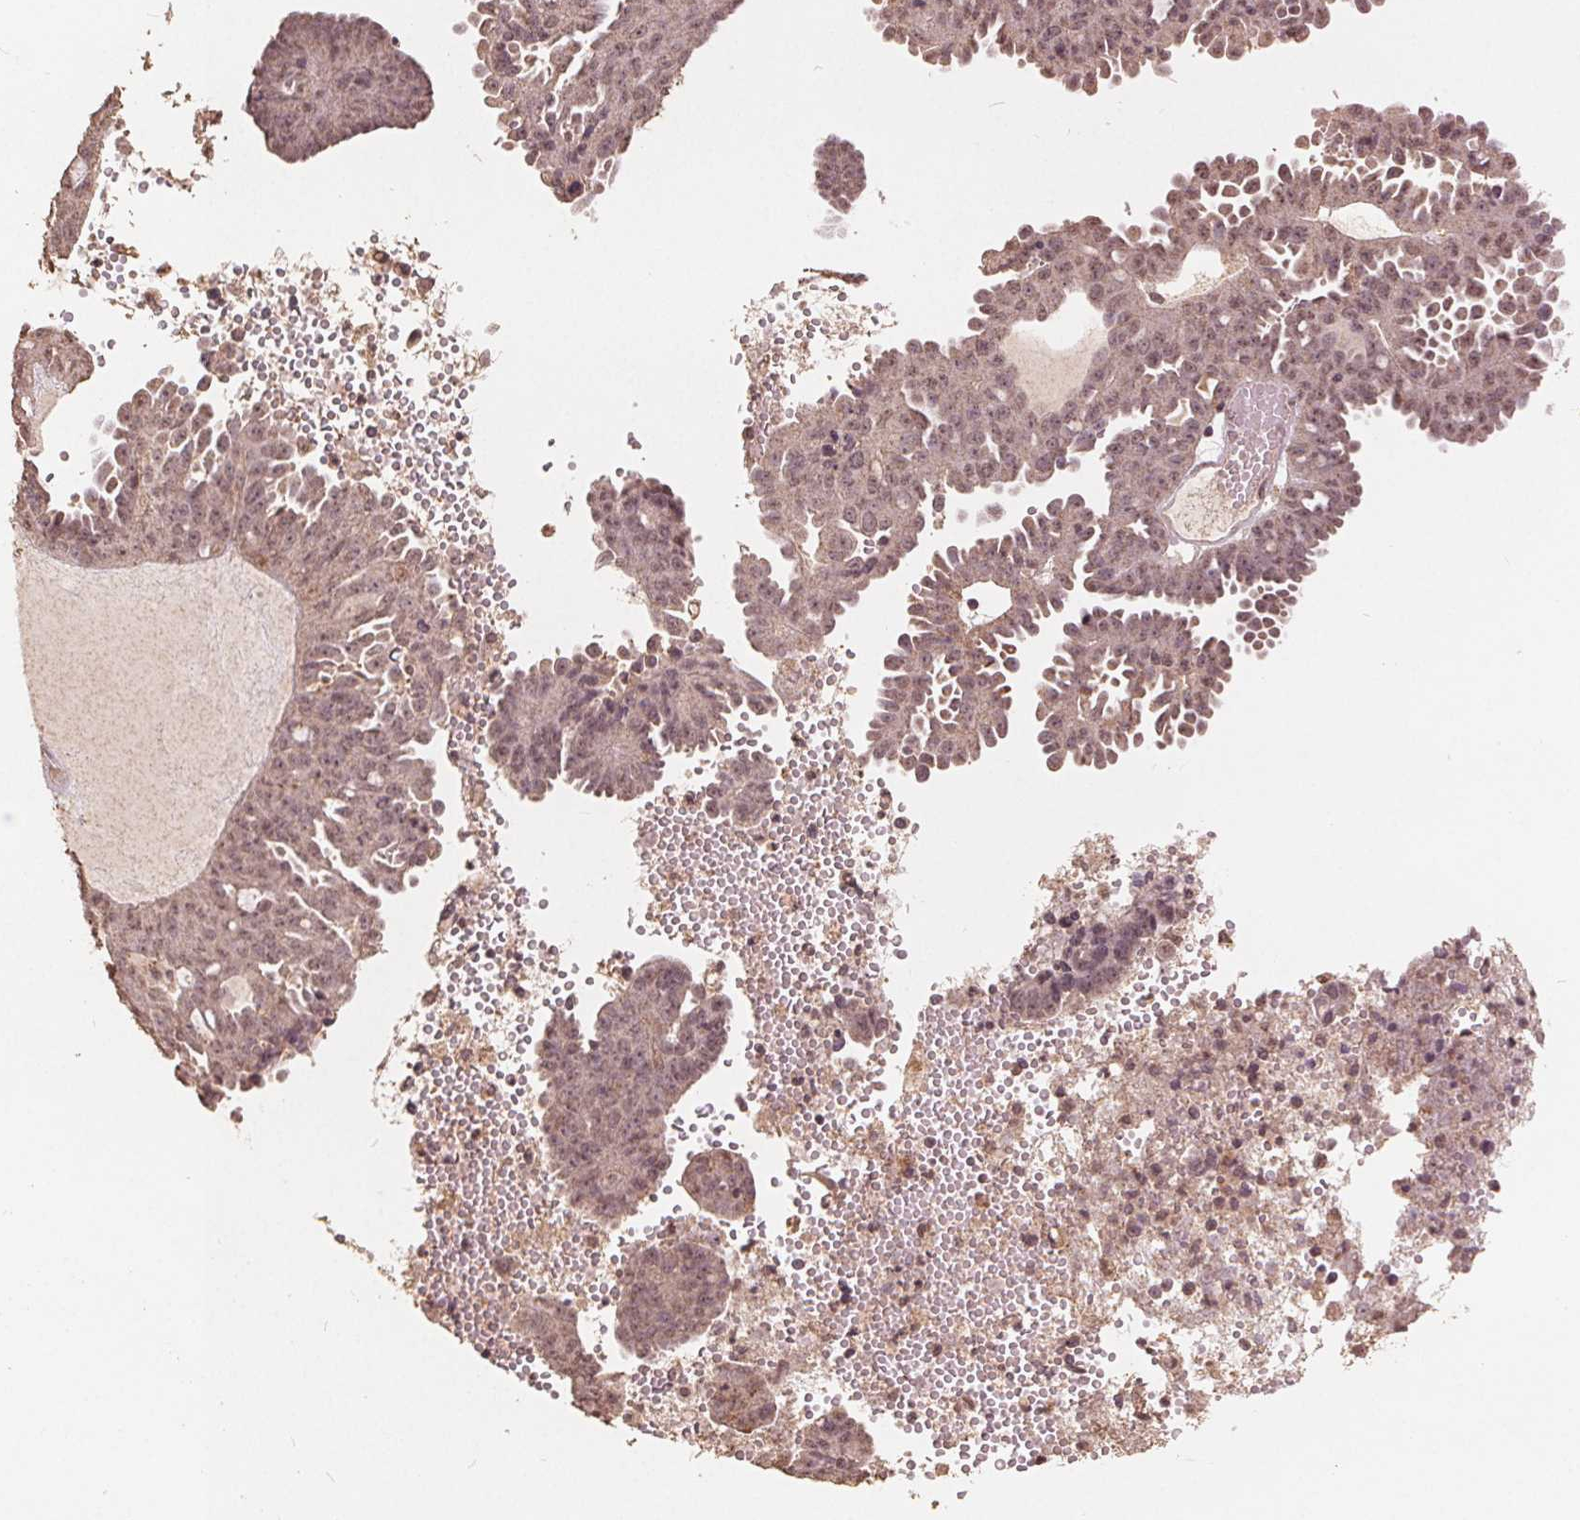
{"staining": {"intensity": "weak", "quantity": ">75%", "location": "nuclear"}, "tissue": "ovarian cancer", "cell_type": "Tumor cells", "image_type": "cancer", "snomed": [{"axis": "morphology", "description": "Cystadenocarcinoma, serous, NOS"}, {"axis": "topography", "description": "Ovary"}], "caption": "A photomicrograph showing weak nuclear staining in about >75% of tumor cells in ovarian cancer (serous cystadenocarcinoma), as visualized by brown immunohistochemical staining.", "gene": "DSG3", "patient": {"sex": "female", "age": 71}}